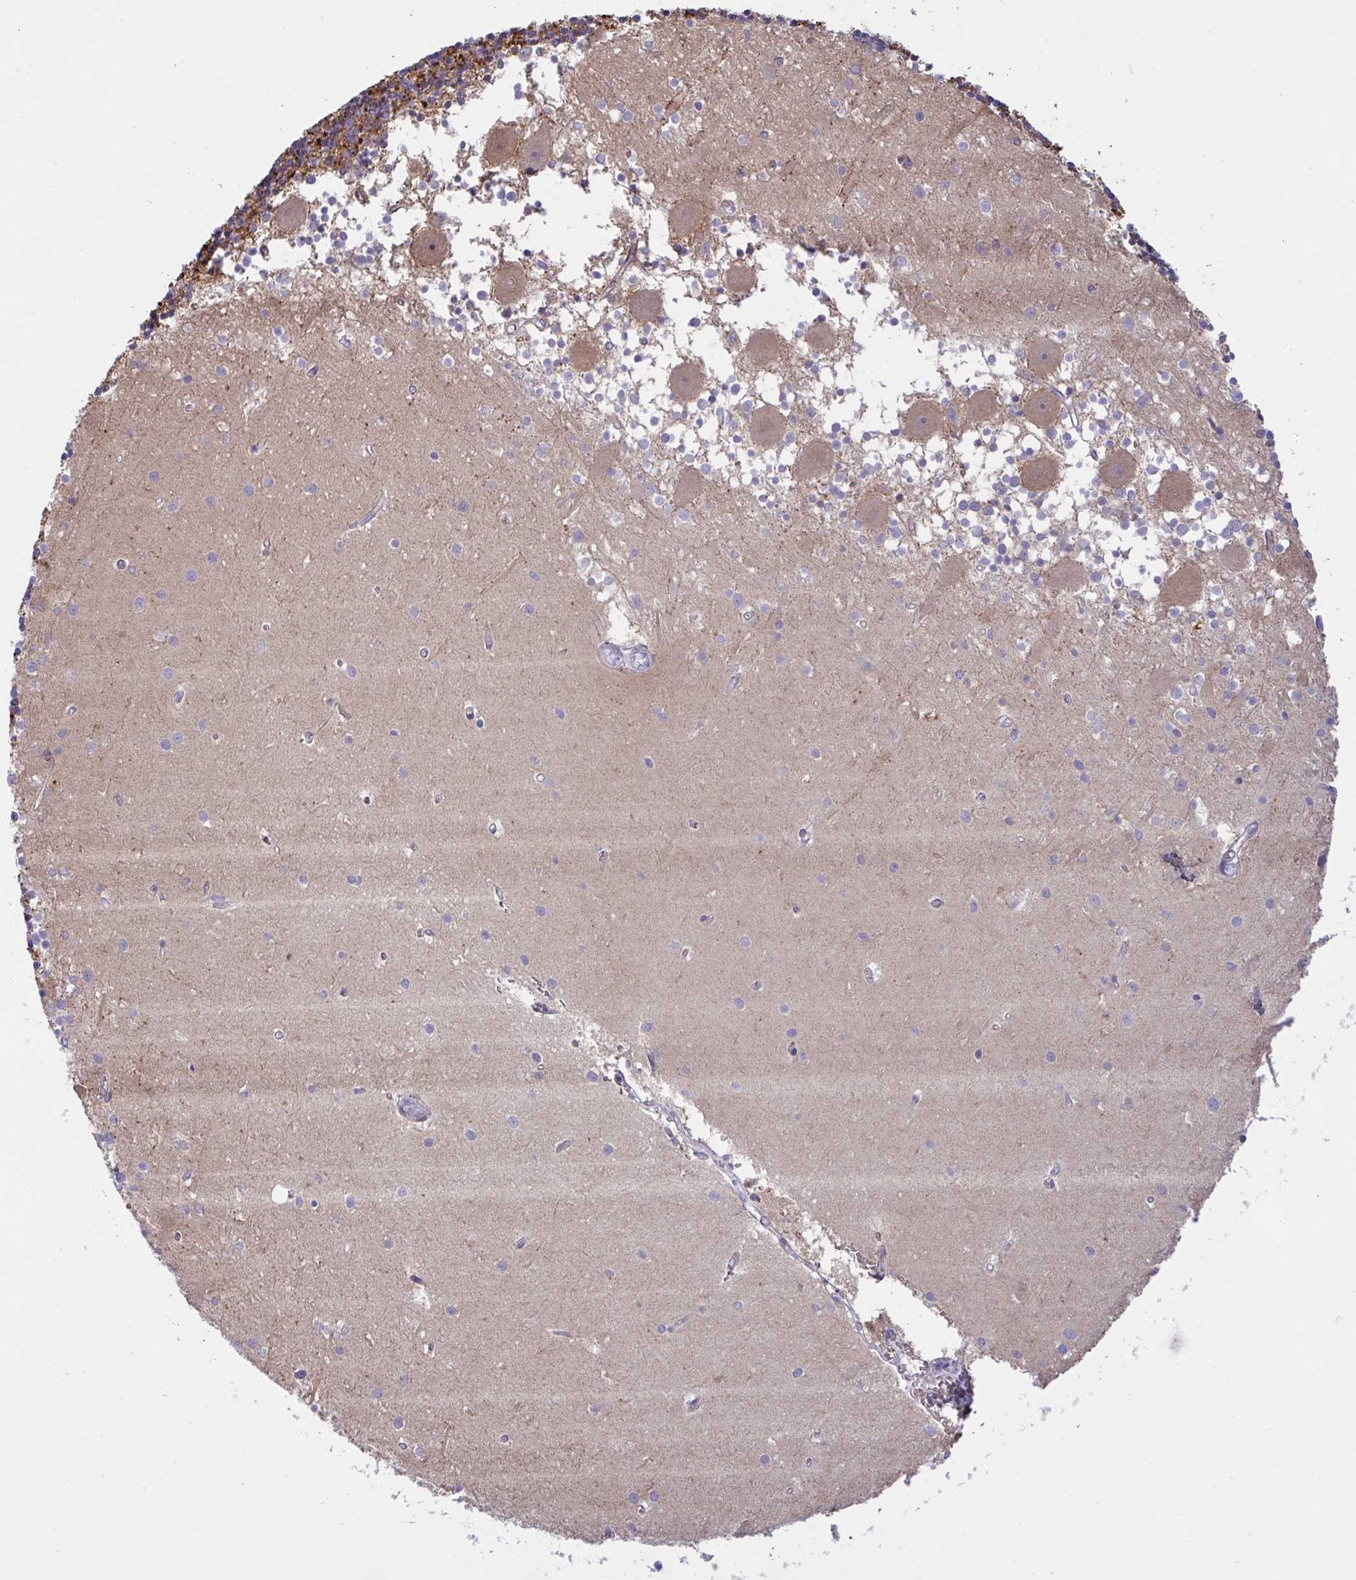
{"staining": {"intensity": "strong", "quantity": "25%-75%", "location": "cytoplasmic/membranous"}, "tissue": "cerebellum", "cell_type": "Cells in granular layer", "image_type": "normal", "snomed": [{"axis": "morphology", "description": "Normal tissue, NOS"}, {"axis": "topography", "description": "Cerebellum"}], "caption": "Cells in granular layer demonstrate high levels of strong cytoplasmic/membranous expression in approximately 25%-75% of cells in unremarkable human cerebellum. (Stains: DAB in brown, nuclei in blue, Microscopy: brightfield microscopy at high magnification).", "gene": "NTN1", "patient": {"sex": "male", "age": 54}}